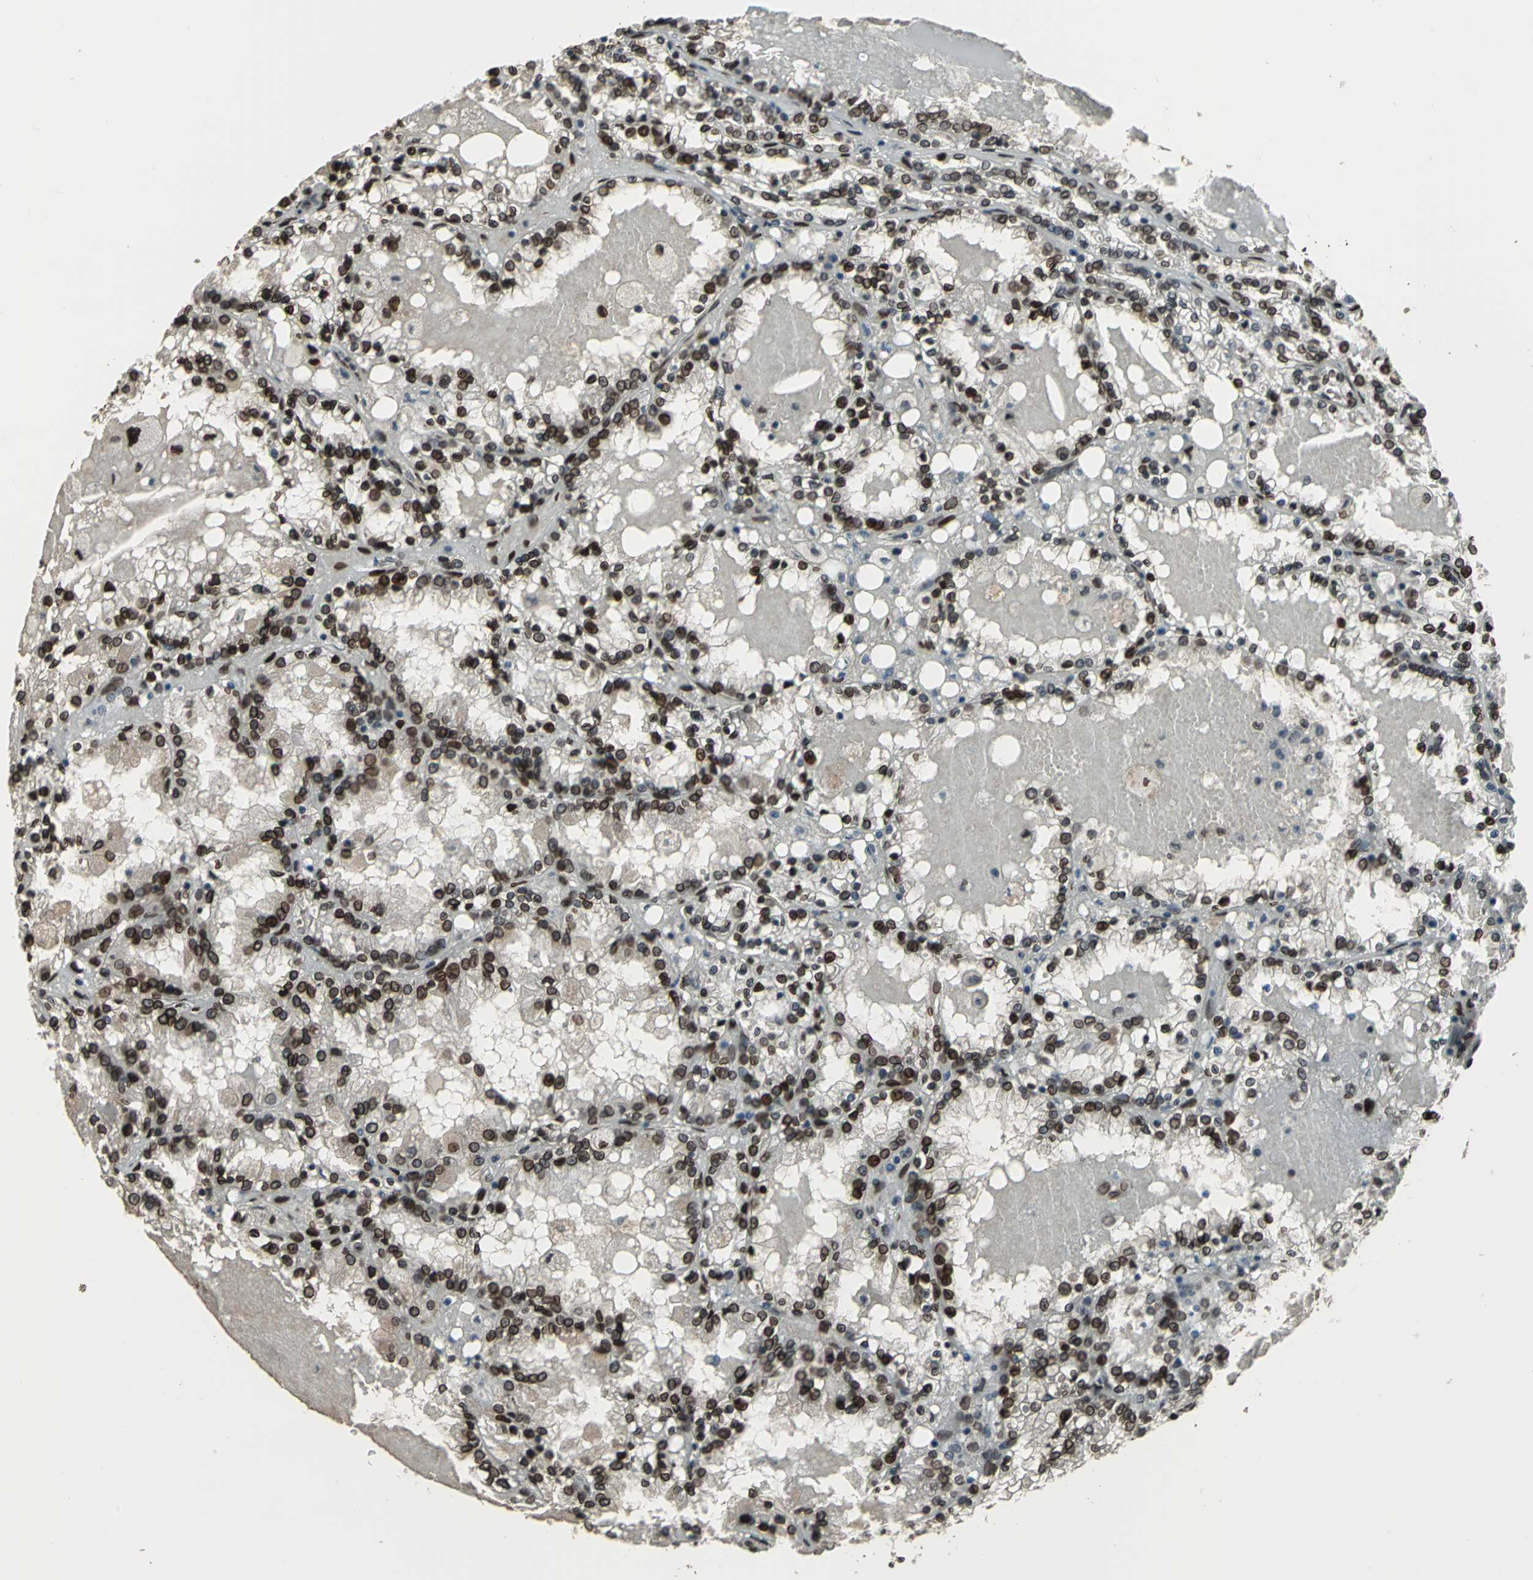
{"staining": {"intensity": "strong", "quantity": ">75%", "location": "cytoplasmic/membranous,nuclear"}, "tissue": "renal cancer", "cell_type": "Tumor cells", "image_type": "cancer", "snomed": [{"axis": "morphology", "description": "Adenocarcinoma, NOS"}, {"axis": "topography", "description": "Kidney"}], "caption": "Human renal cancer stained for a protein (brown) reveals strong cytoplasmic/membranous and nuclear positive expression in approximately >75% of tumor cells.", "gene": "ISY1", "patient": {"sex": "female", "age": 56}}